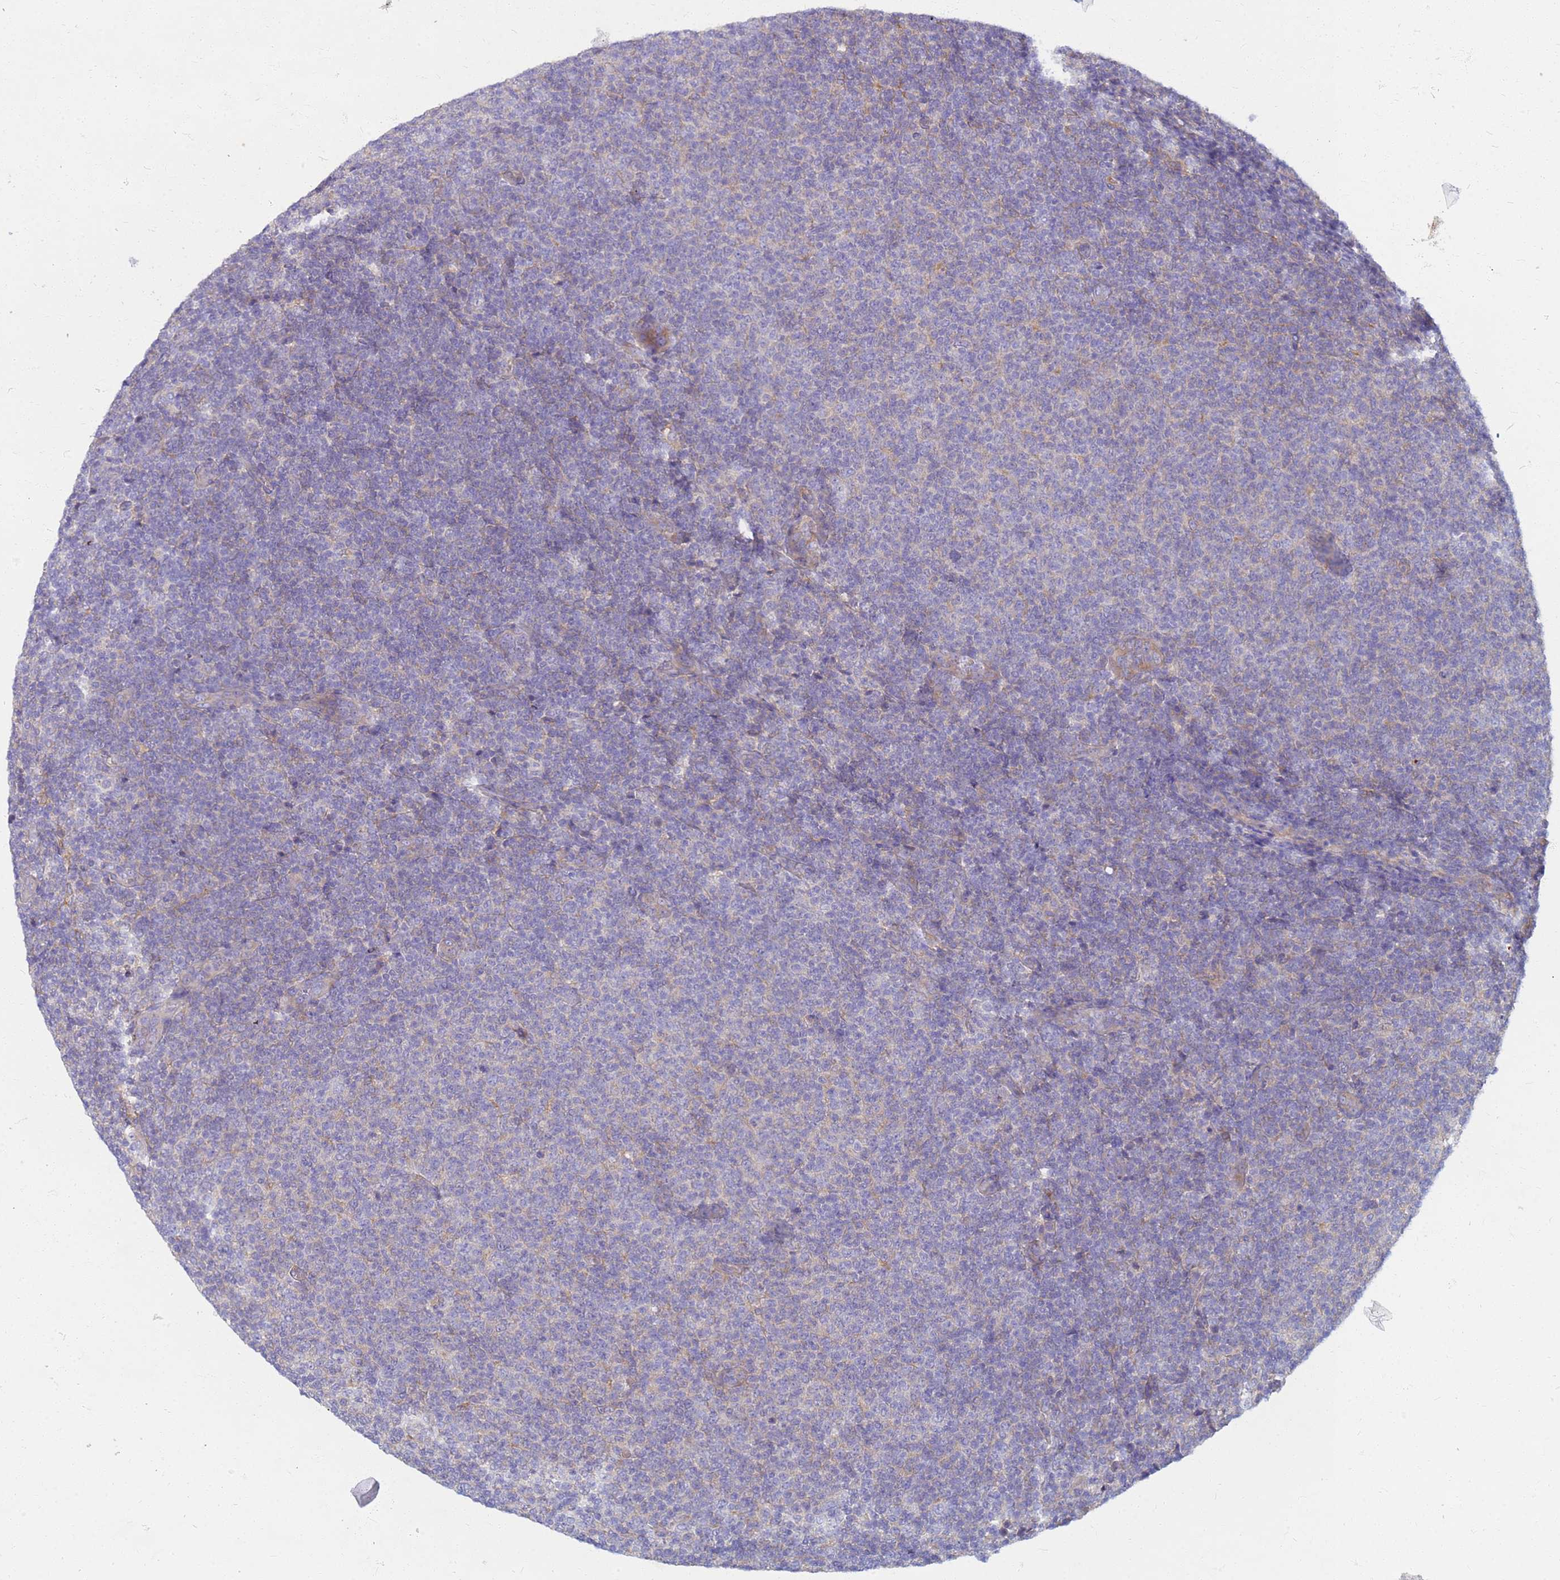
{"staining": {"intensity": "negative", "quantity": "none", "location": "none"}, "tissue": "lymphoma", "cell_type": "Tumor cells", "image_type": "cancer", "snomed": [{"axis": "morphology", "description": "Malignant lymphoma, non-Hodgkin's type, Low grade"}, {"axis": "topography", "description": "Lymph node"}], "caption": "Low-grade malignant lymphoma, non-Hodgkin's type was stained to show a protein in brown. There is no significant staining in tumor cells.", "gene": "EEA1", "patient": {"sex": "male", "age": 66}}